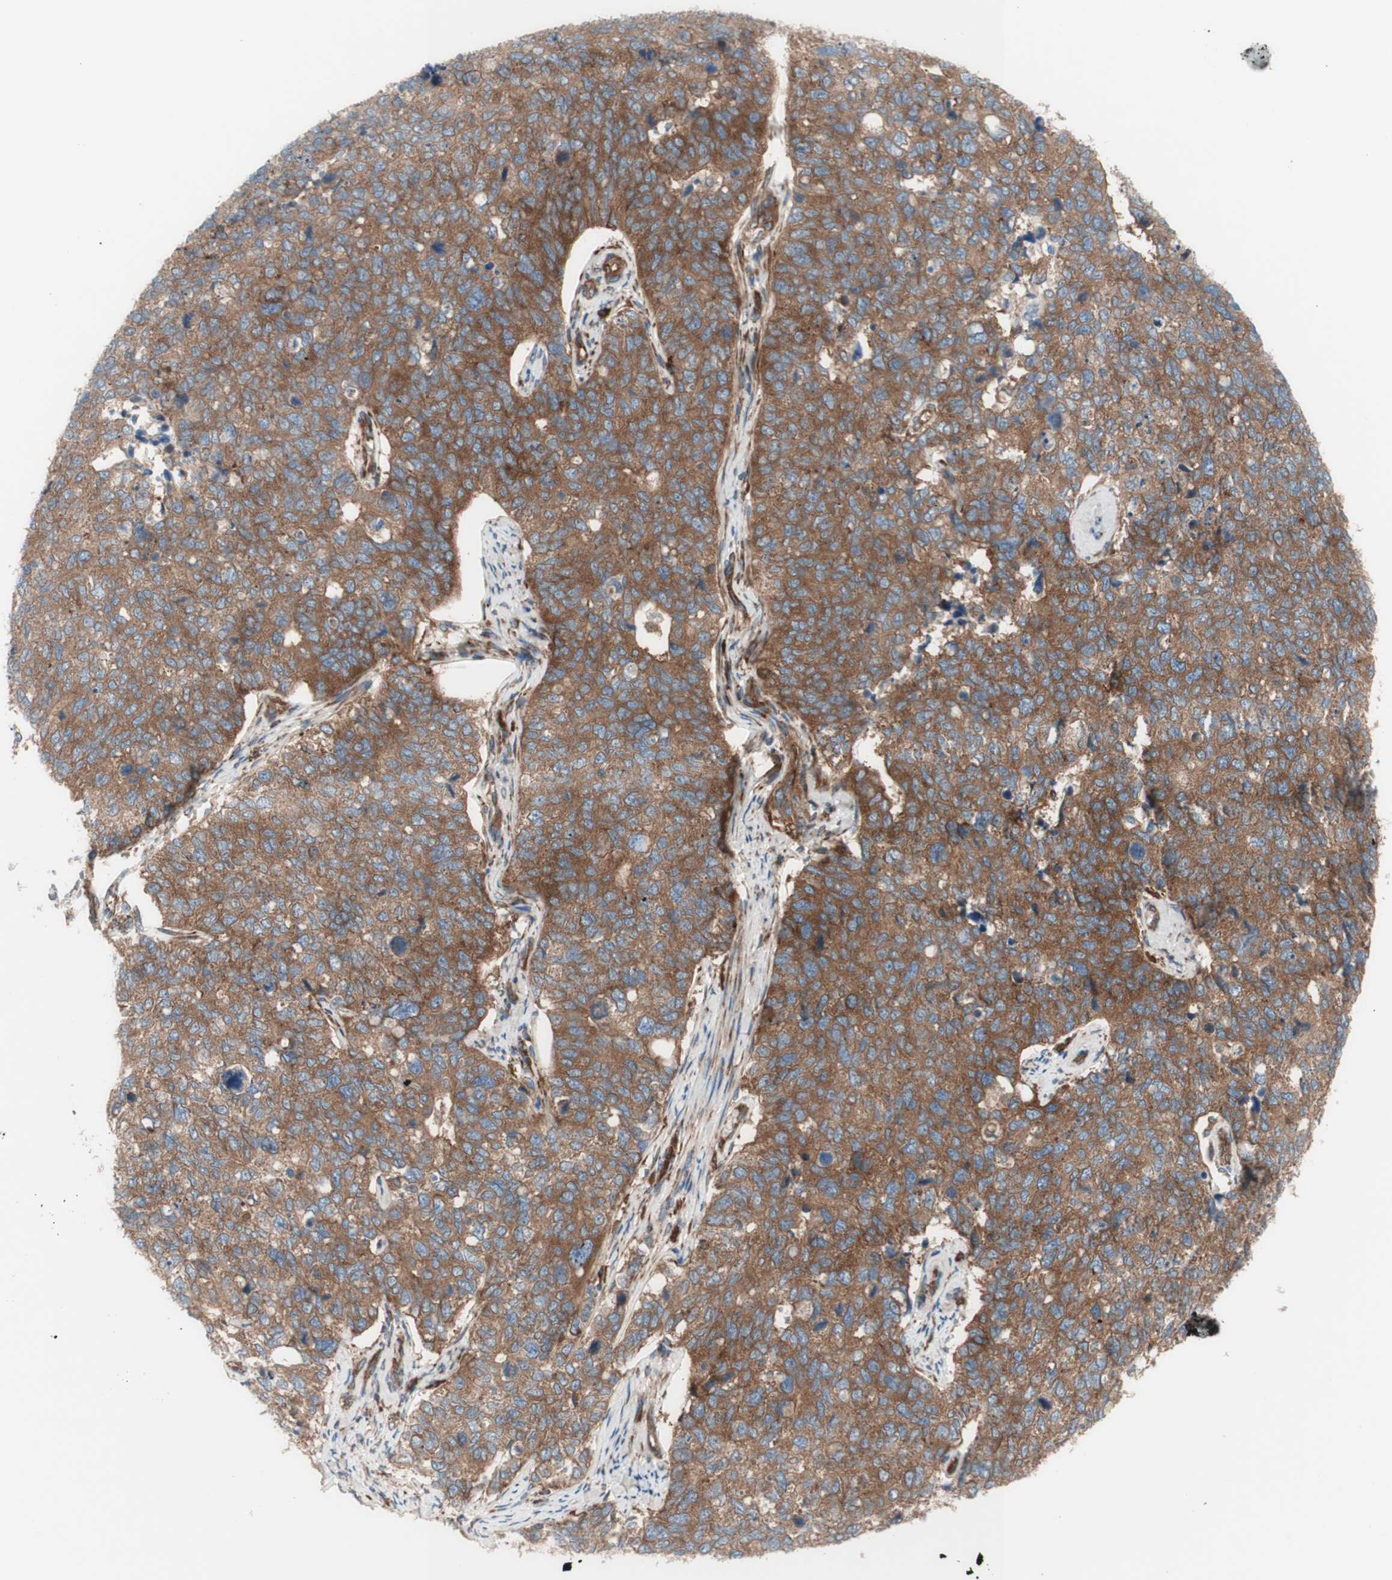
{"staining": {"intensity": "moderate", "quantity": ">75%", "location": "cytoplasmic/membranous"}, "tissue": "cervical cancer", "cell_type": "Tumor cells", "image_type": "cancer", "snomed": [{"axis": "morphology", "description": "Squamous cell carcinoma, NOS"}, {"axis": "topography", "description": "Cervix"}], "caption": "This image reveals immunohistochemistry (IHC) staining of human cervical cancer, with medium moderate cytoplasmic/membranous staining in approximately >75% of tumor cells.", "gene": "CCN4", "patient": {"sex": "female", "age": 63}}